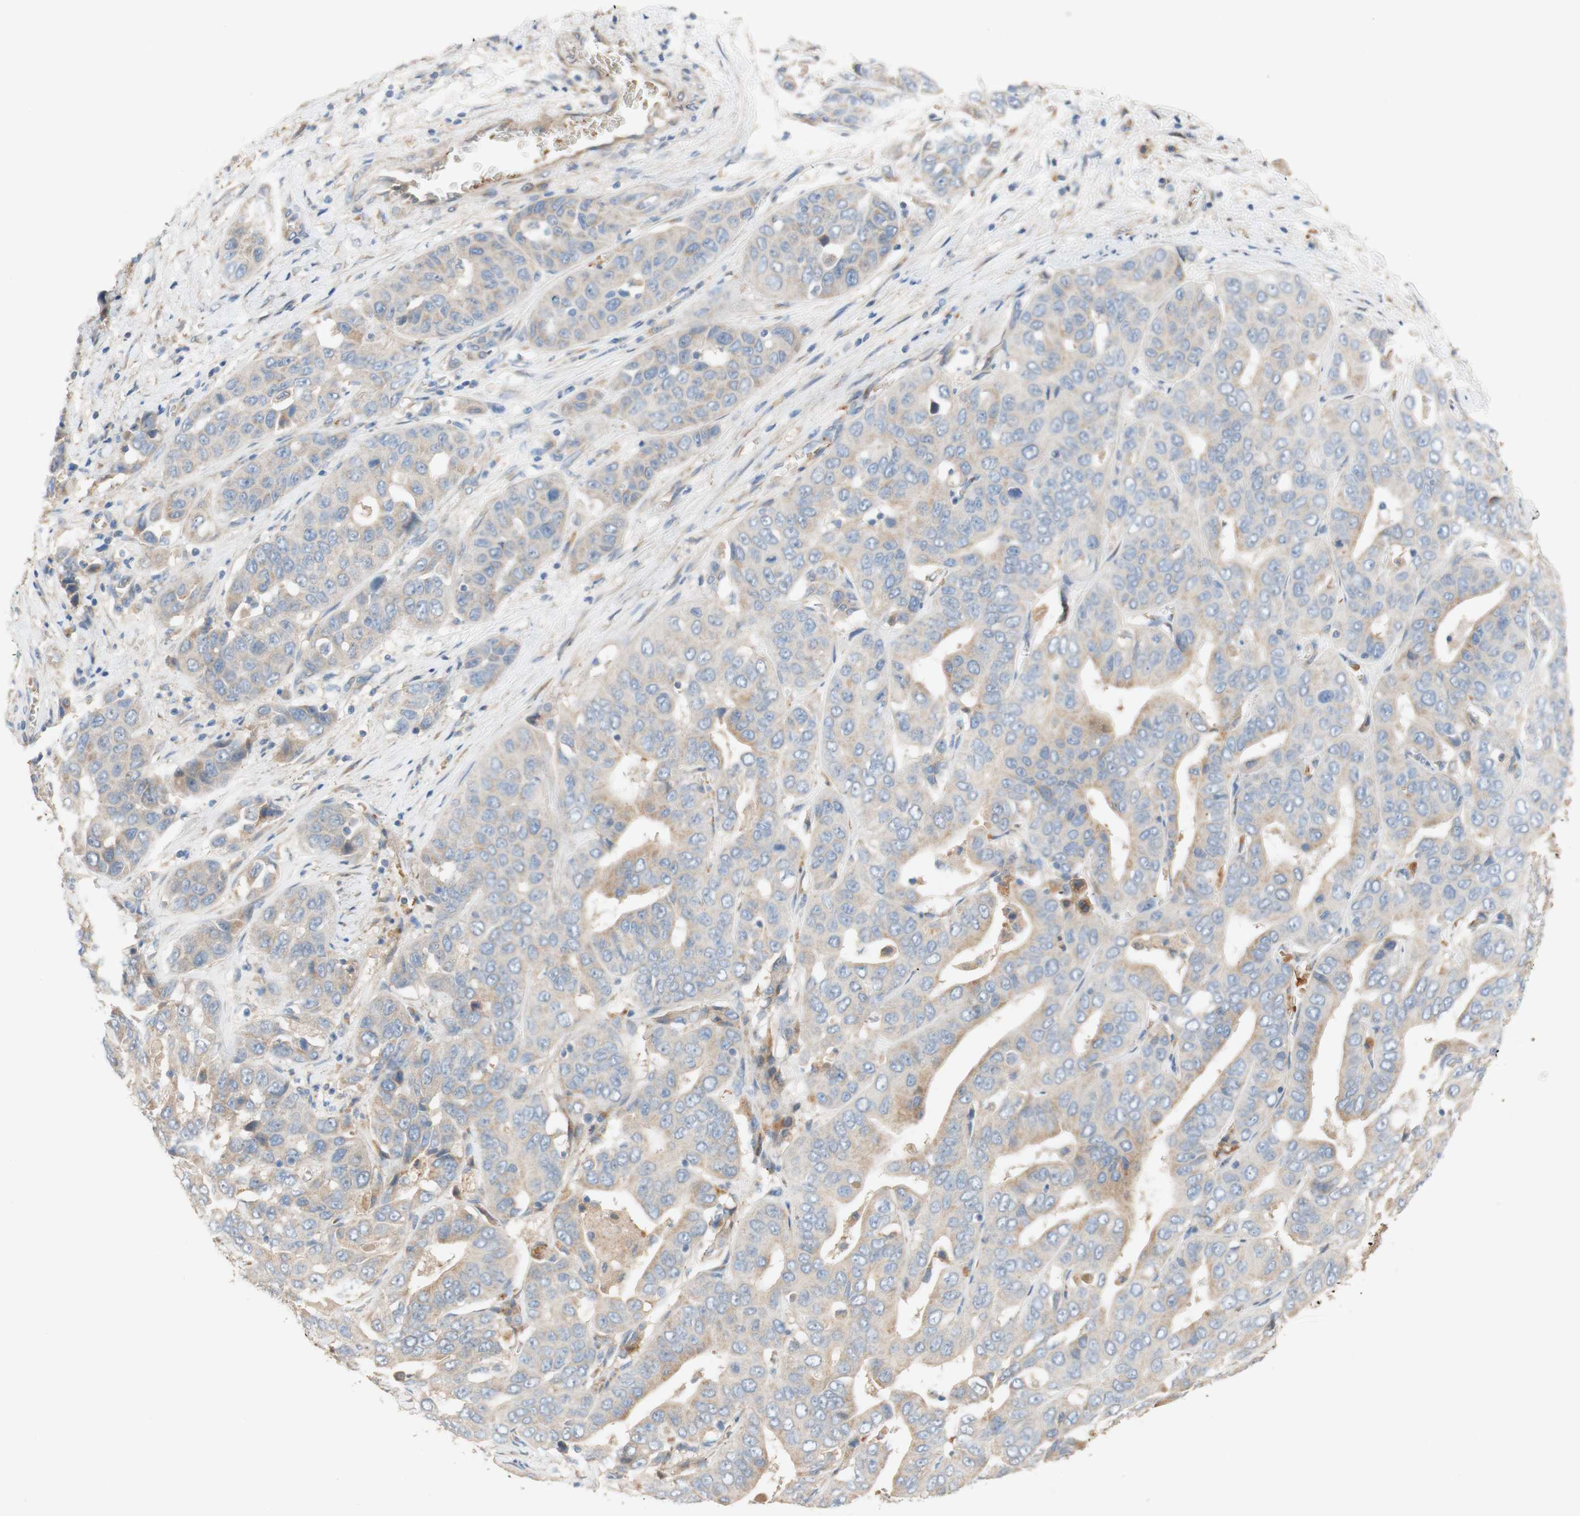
{"staining": {"intensity": "weak", "quantity": "25%-75%", "location": "cytoplasmic/membranous"}, "tissue": "liver cancer", "cell_type": "Tumor cells", "image_type": "cancer", "snomed": [{"axis": "morphology", "description": "Cholangiocarcinoma"}, {"axis": "topography", "description": "Liver"}], "caption": "Immunohistochemical staining of human liver cholangiocarcinoma shows low levels of weak cytoplasmic/membranous staining in approximately 25%-75% of tumor cells.", "gene": "DKK3", "patient": {"sex": "female", "age": 52}}